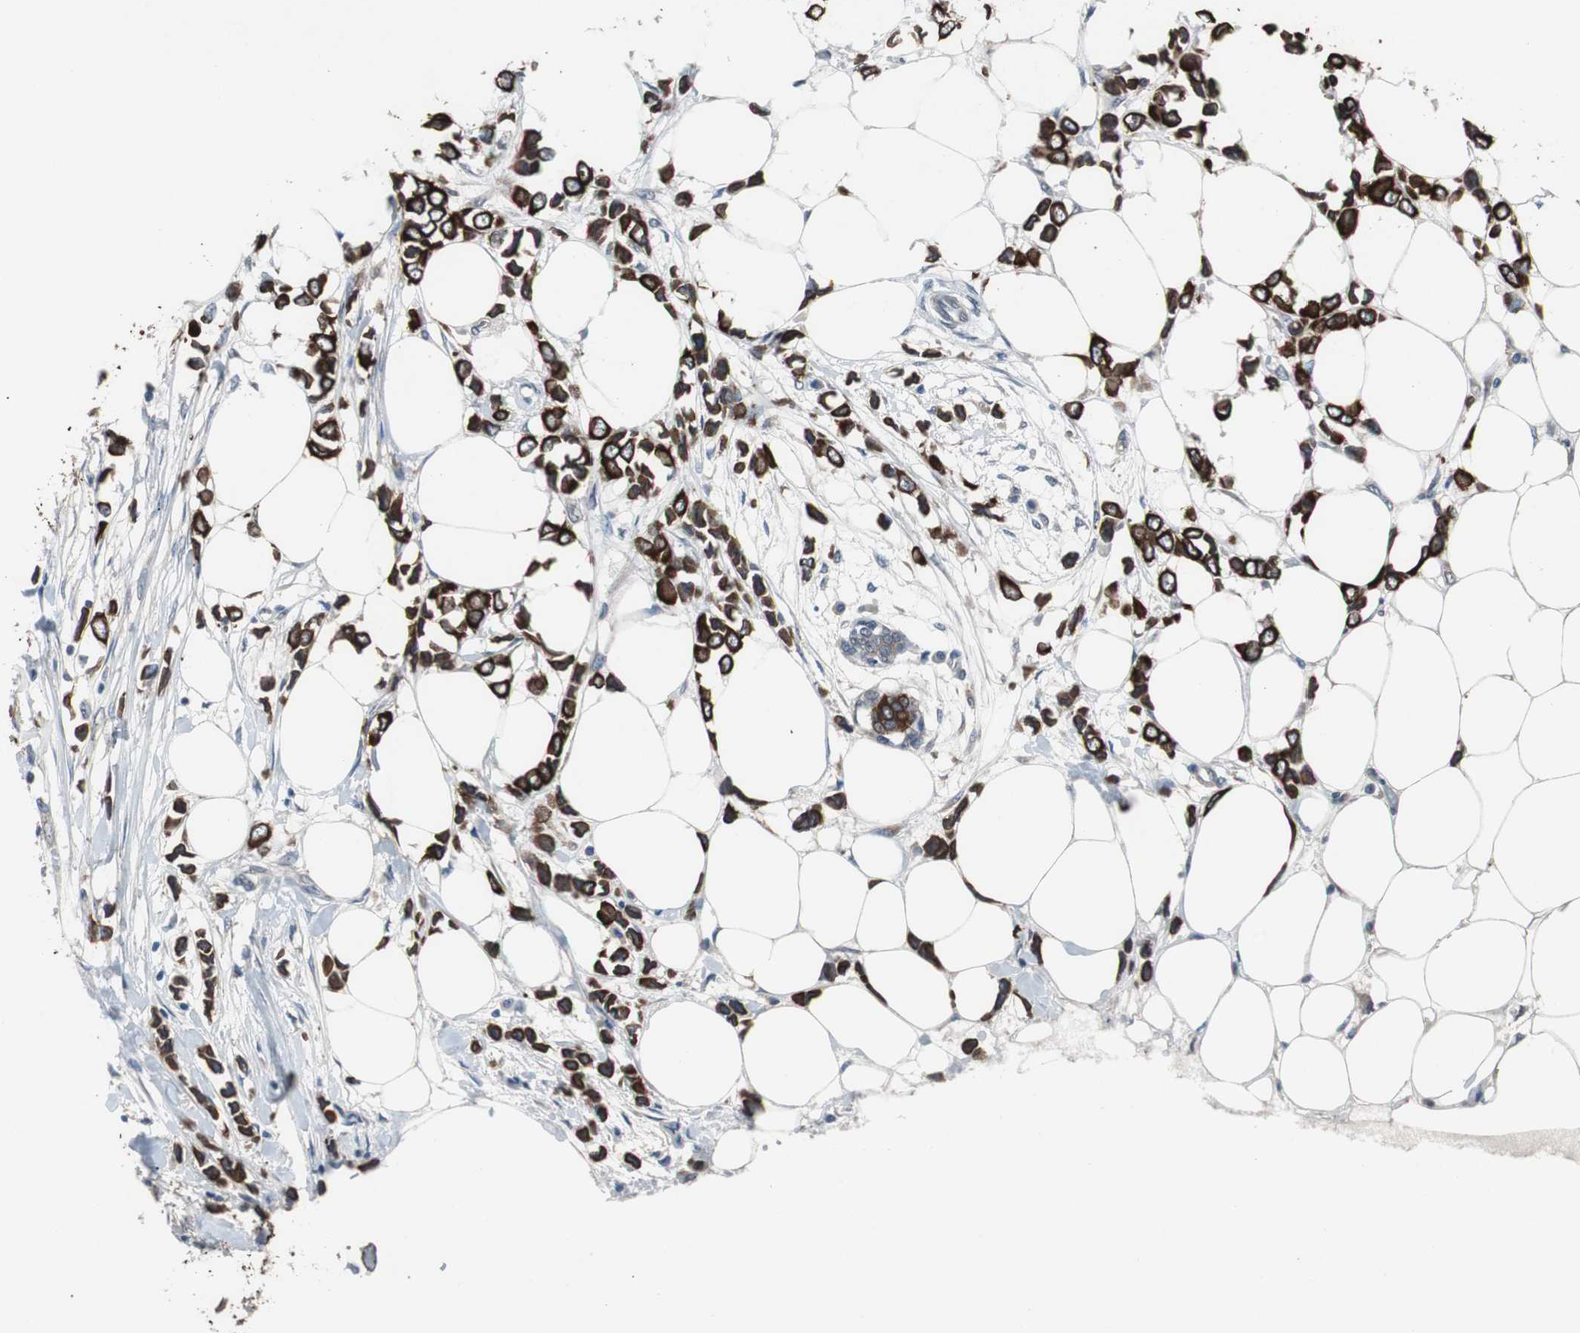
{"staining": {"intensity": "strong", "quantity": ">75%", "location": "cytoplasmic/membranous"}, "tissue": "breast cancer", "cell_type": "Tumor cells", "image_type": "cancer", "snomed": [{"axis": "morphology", "description": "Lobular carcinoma"}, {"axis": "topography", "description": "Breast"}], "caption": "IHC (DAB) staining of human lobular carcinoma (breast) demonstrates strong cytoplasmic/membranous protein expression in approximately >75% of tumor cells. Immunohistochemistry stains the protein of interest in brown and the nuclei are stained blue.", "gene": "USP10", "patient": {"sex": "female", "age": 51}}